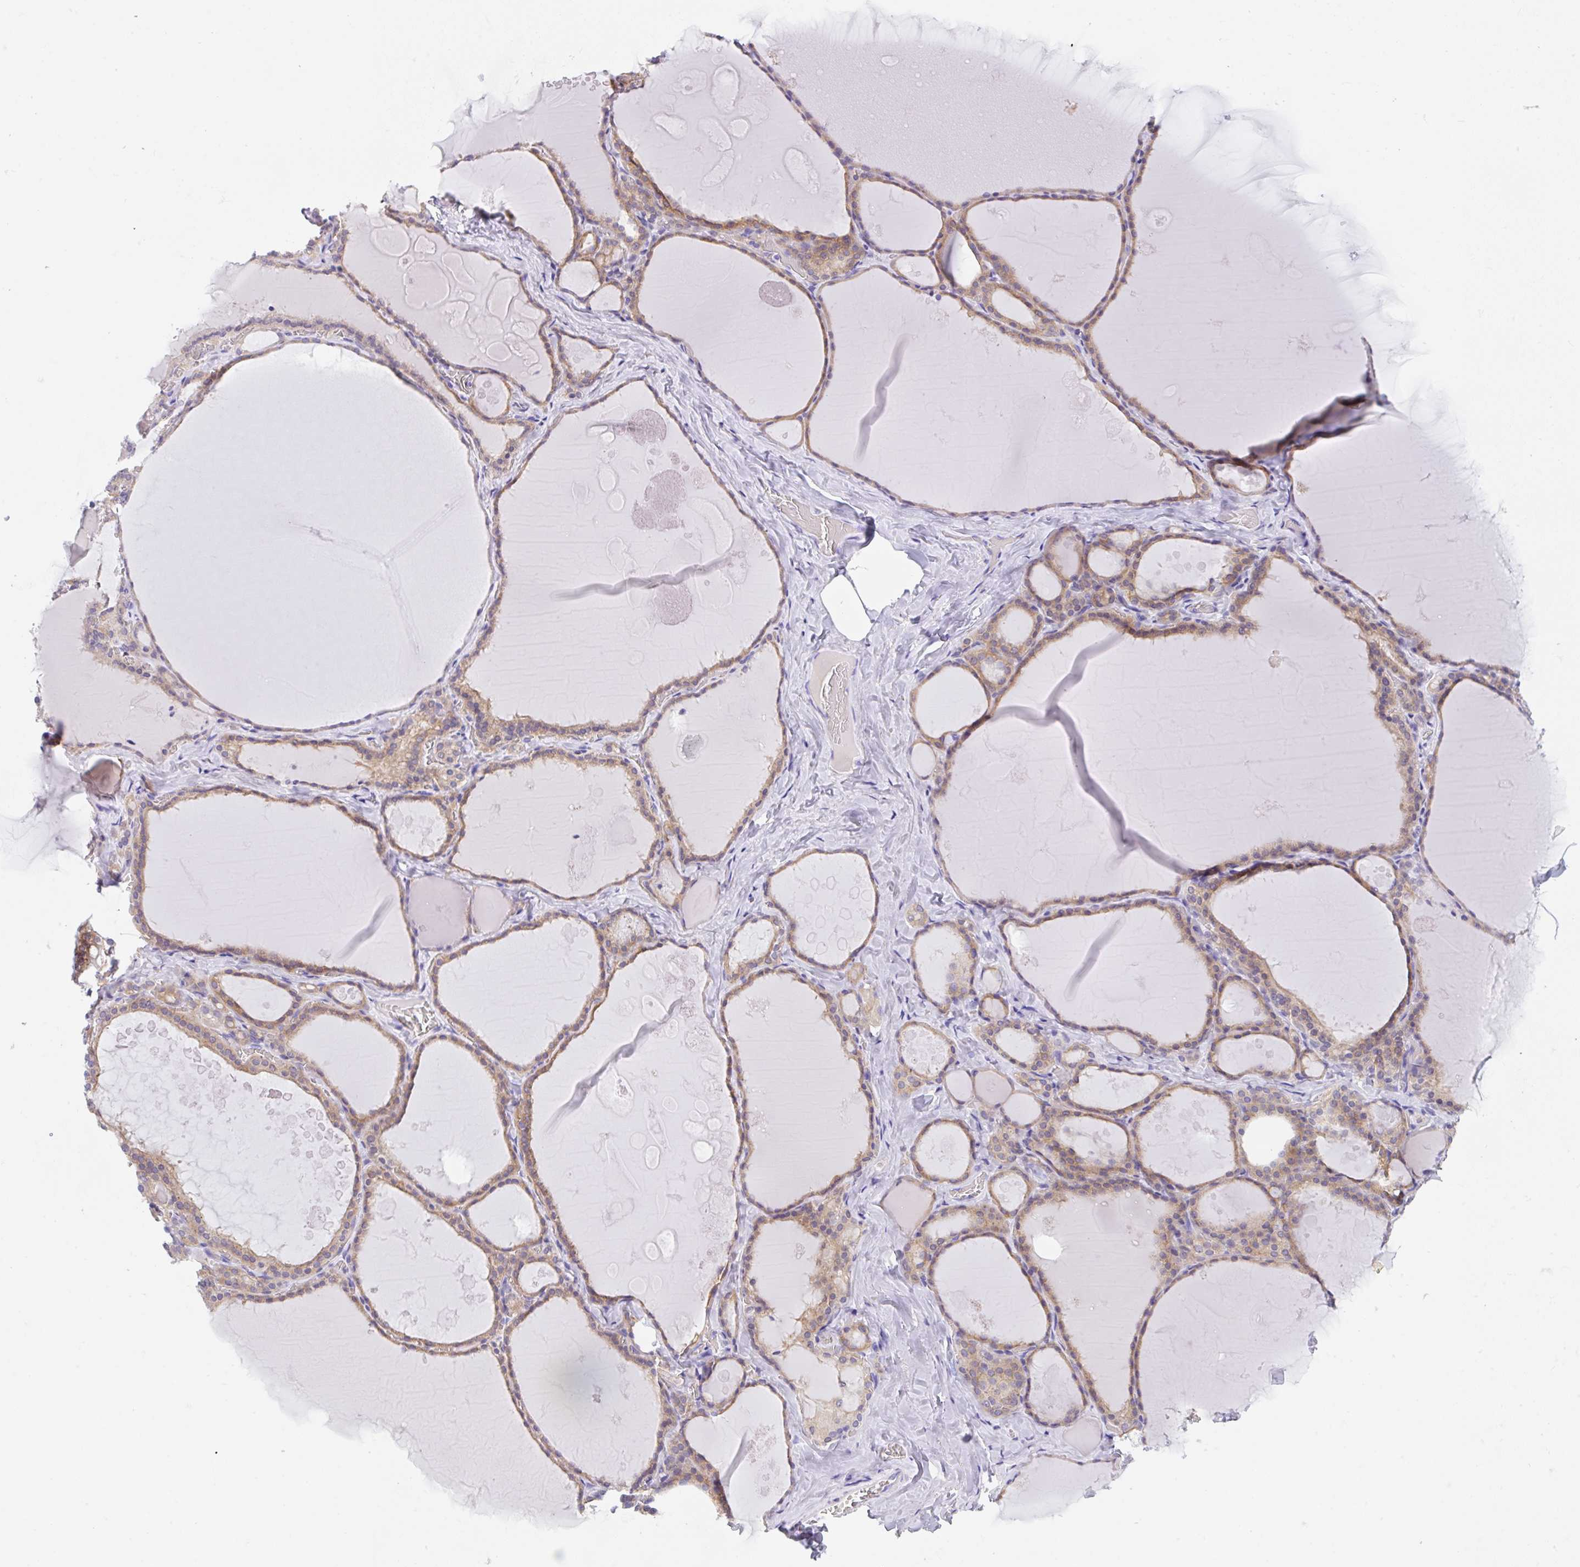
{"staining": {"intensity": "moderate", "quantity": ">75%", "location": "cytoplasmic/membranous"}, "tissue": "thyroid gland", "cell_type": "Glandular cells", "image_type": "normal", "snomed": [{"axis": "morphology", "description": "Normal tissue, NOS"}, {"axis": "topography", "description": "Thyroid gland"}], "caption": "Protein analysis of benign thyroid gland shows moderate cytoplasmic/membranous expression in approximately >75% of glandular cells. Nuclei are stained in blue.", "gene": "TRAF4", "patient": {"sex": "male", "age": 56}}